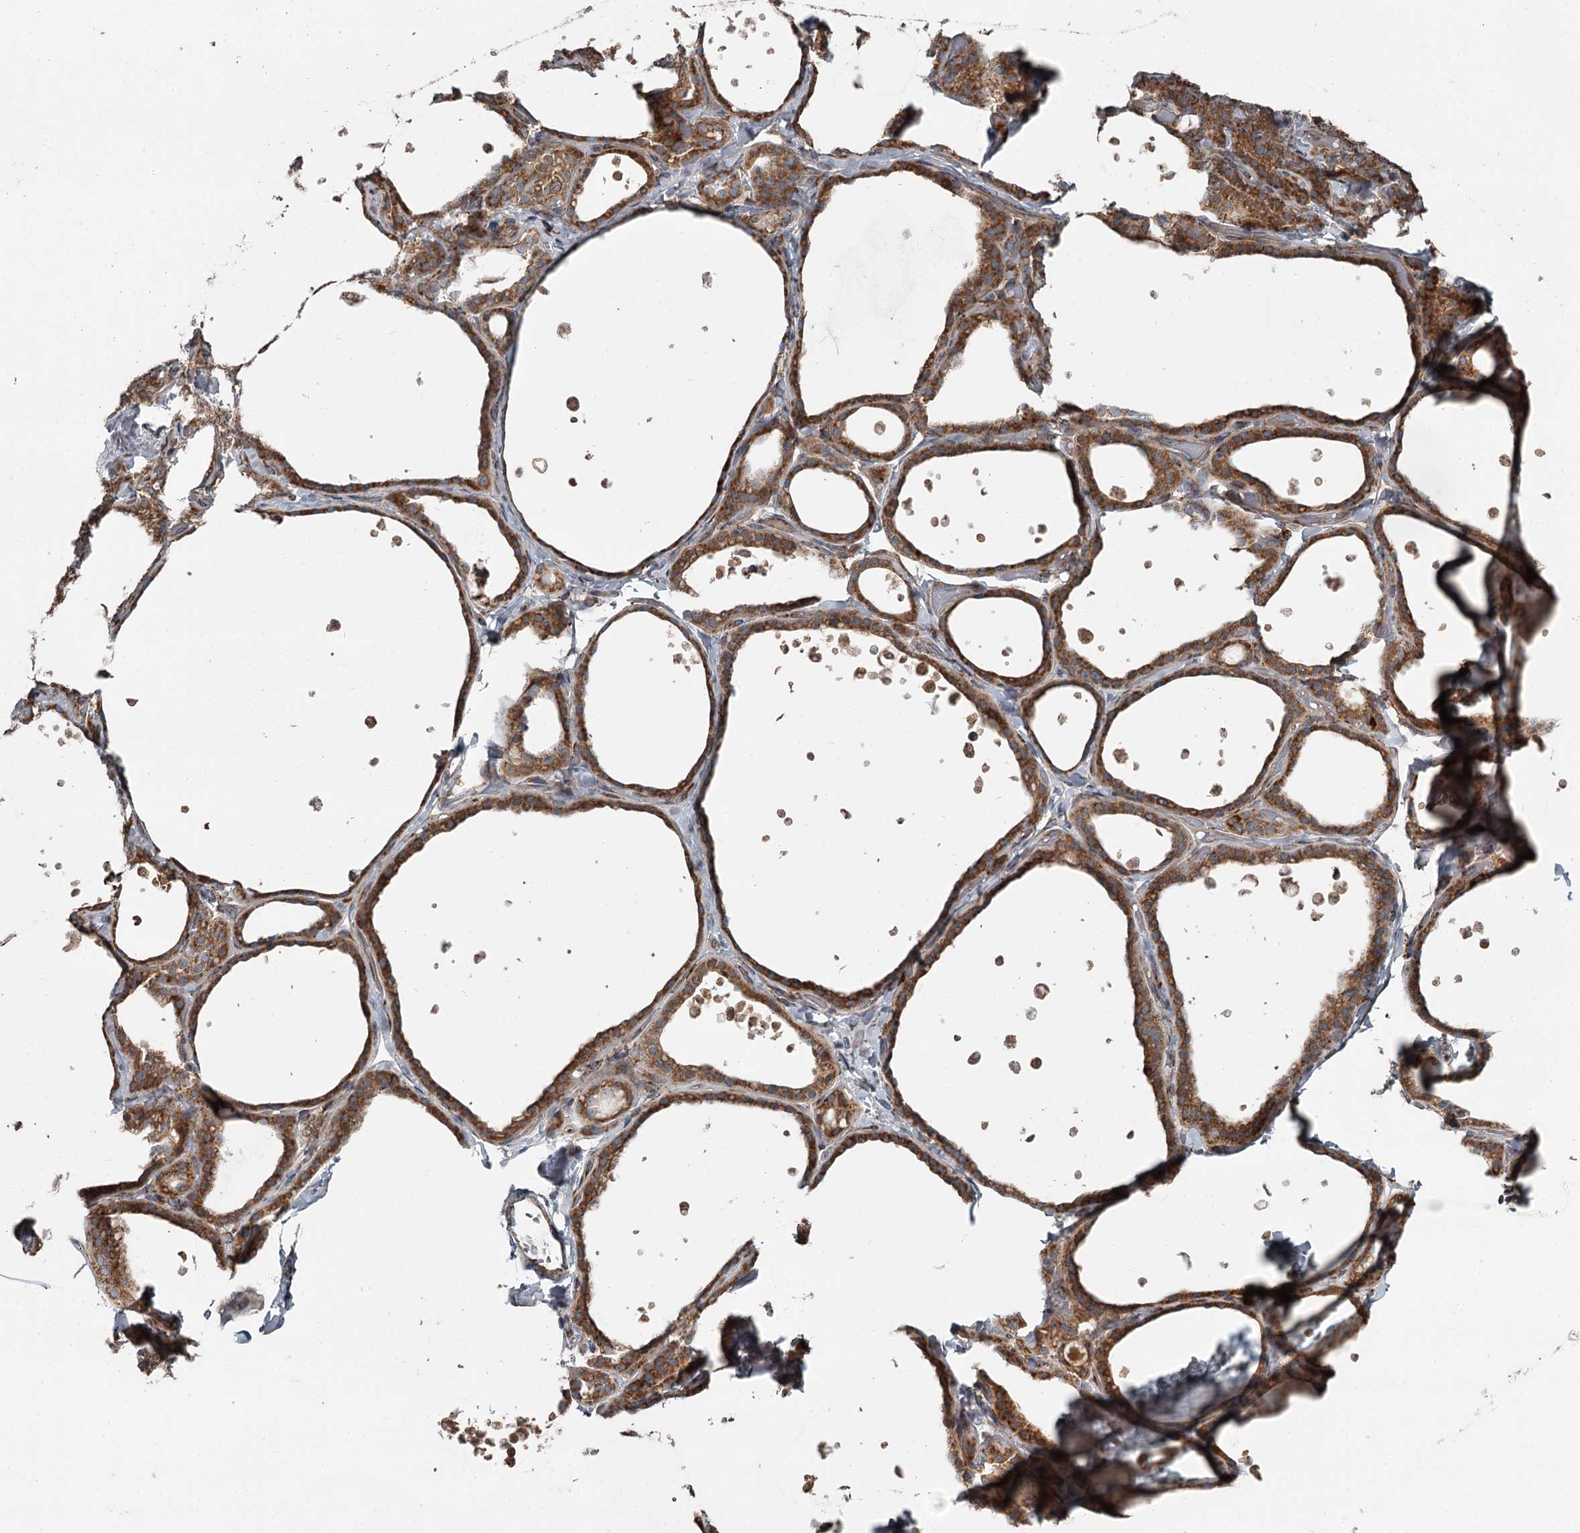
{"staining": {"intensity": "strong", "quantity": ">75%", "location": "cytoplasmic/membranous"}, "tissue": "thyroid gland", "cell_type": "Glandular cells", "image_type": "normal", "snomed": [{"axis": "morphology", "description": "Normal tissue, NOS"}, {"axis": "topography", "description": "Thyroid gland"}], "caption": "Immunohistochemistry of benign thyroid gland reveals high levels of strong cytoplasmic/membranous expression in about >75% of glandular cells.", "gene": "RASSF8", "patient": {"sex": "female", "age": 44}}